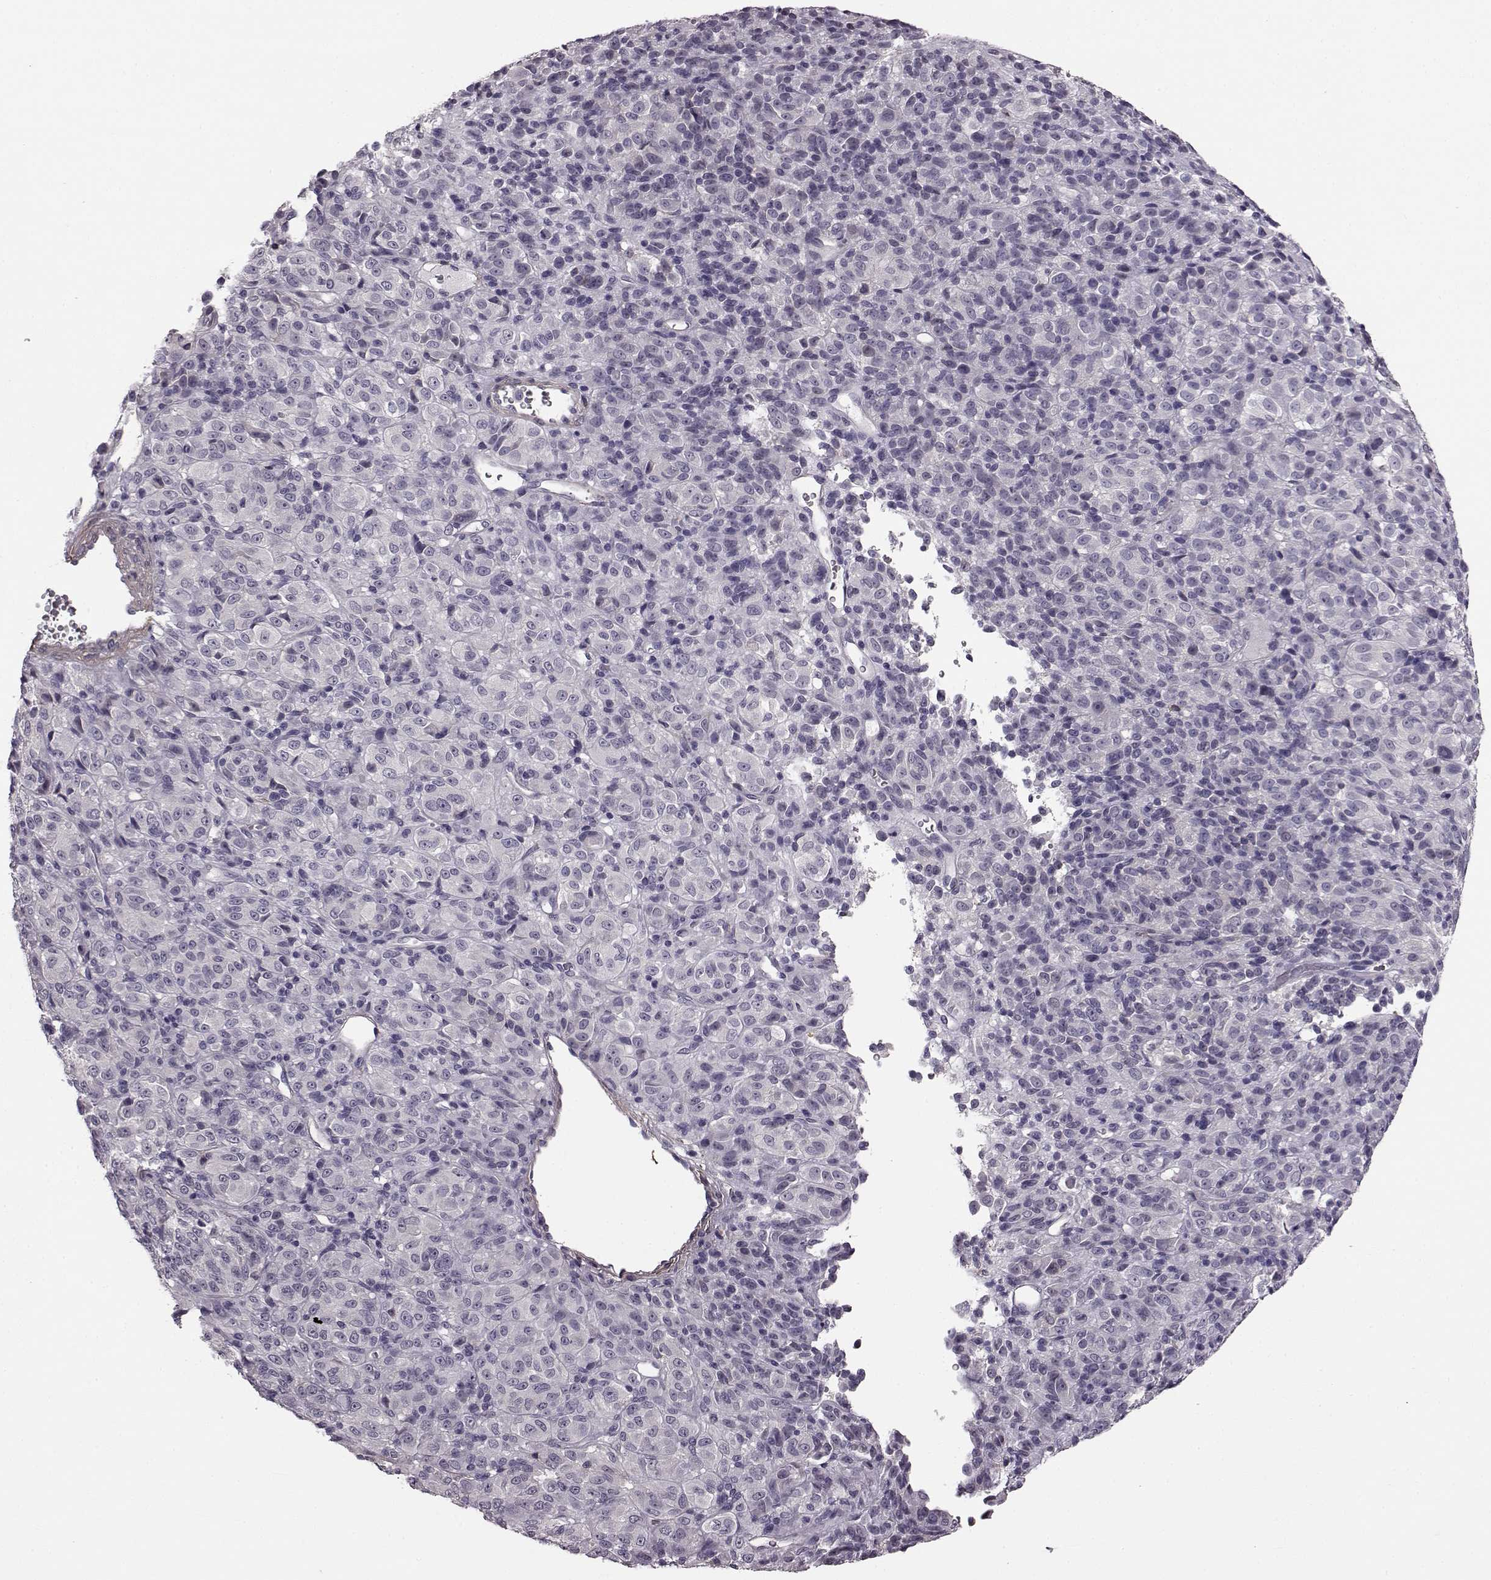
{"staining": {"intensity": "negative", "quantity": "none", "location": "none"}, "tissue": "melanoma", "cell_type": "Tumor cells", "image_type": "cancer", "snomed": [{"axis": "morphology", "description": "Malignant melanoma, Metastatic site"}, {"axis": "topography", "description": "Brain"}], "caption": "Immunohistochemical staining of malignant melanoma (metastatic site) displays no significant expression in tumor cells. (DAB immunohistochemistry, high magnification).", "gene": "SLCO3A1", "patient": {"sex": "female", "age": 56}}